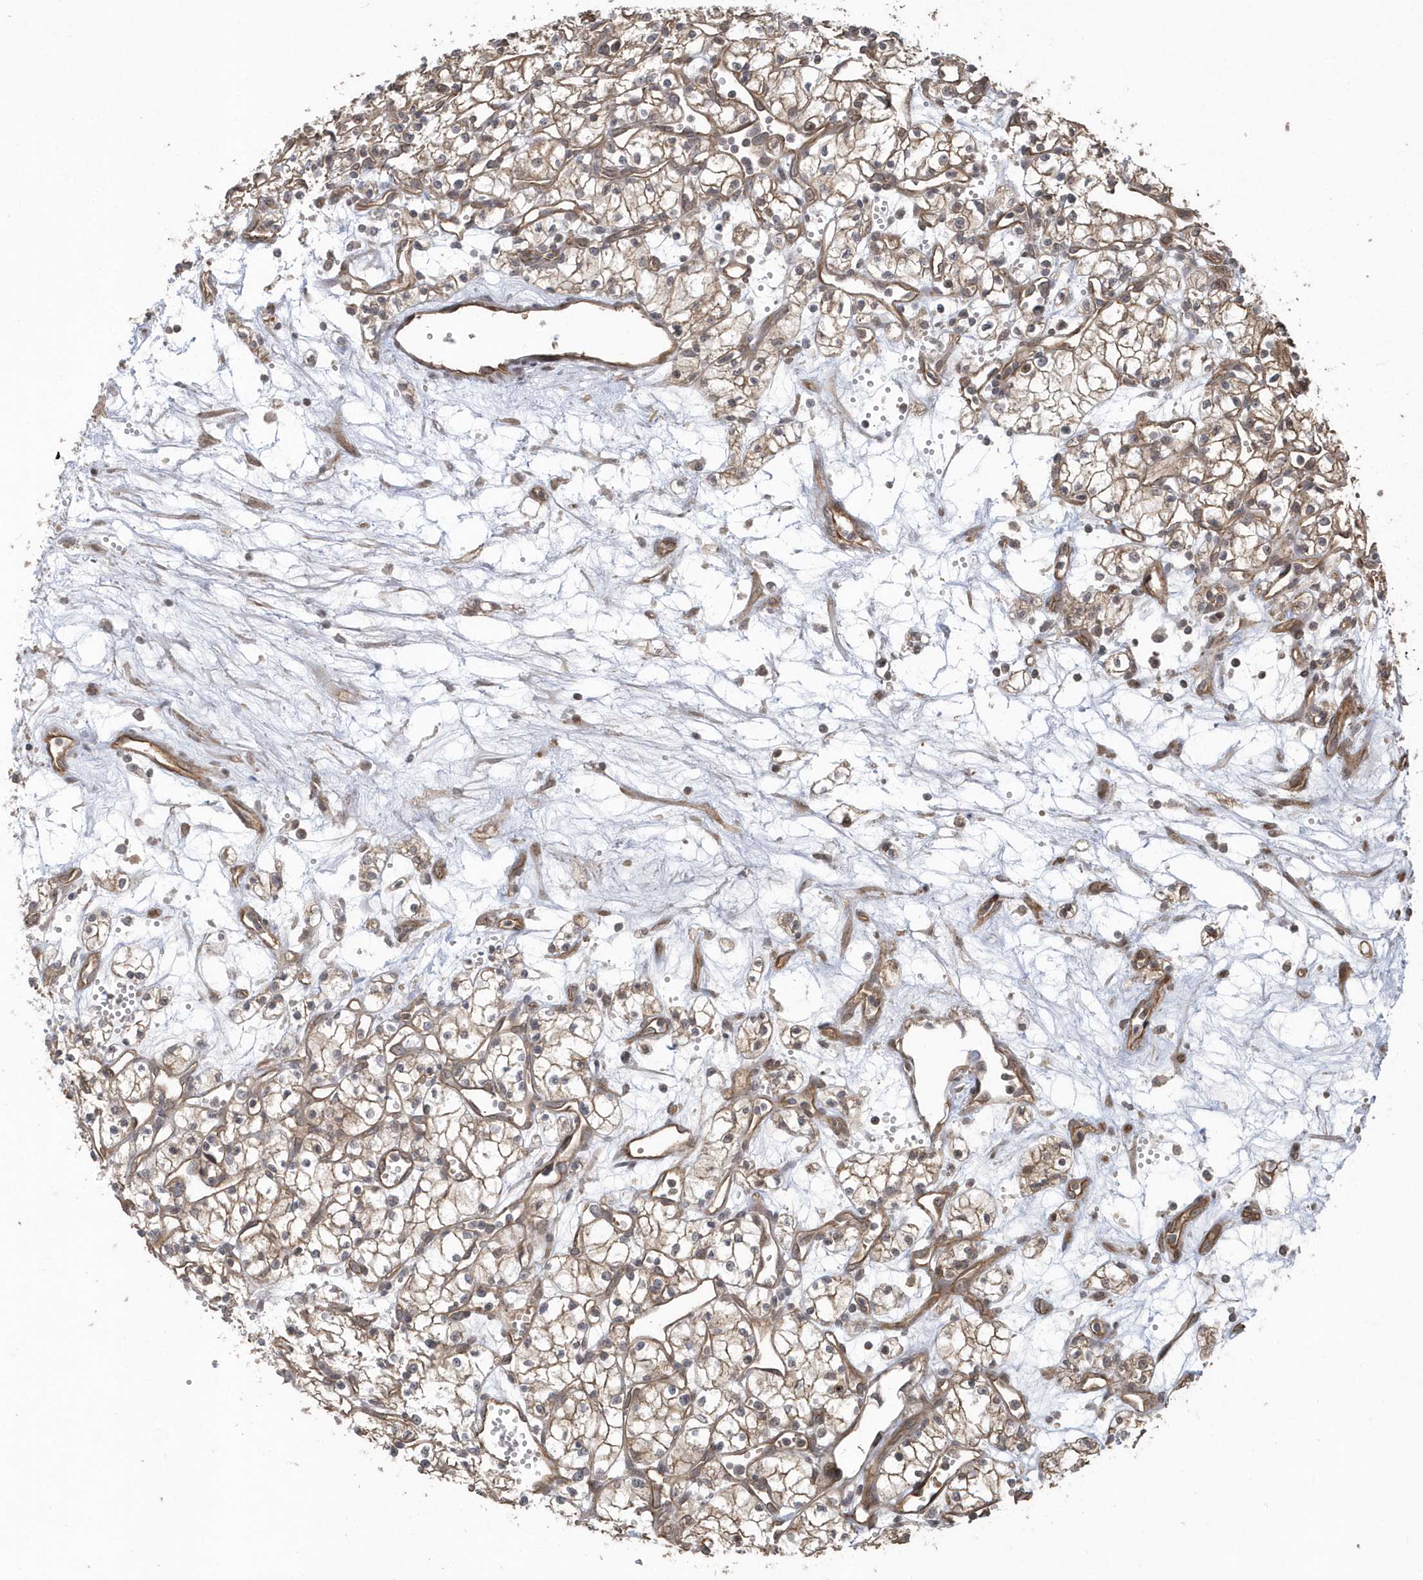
{"staining": {"intensity": "moderate", "quantity": ">75%", "location": "cytoplasmic/membranous"}, "tissue": "renal cancer", "cell_type": "Tumor cells", "image_type": "cancer", "snomed": [{"axis": "morphology", "description": "Adenocarcinoma, NOS"}, {"axis": "topography", "description": "Kidney"}], "caption": "Moderate cytoplasmic/membranous protein positivity is present in approximately >75% of tumor cells in renal cancer (adenocarcinoma).", "gene": "HERPUD1", "patient": {"sex": "male", "age": 59}}